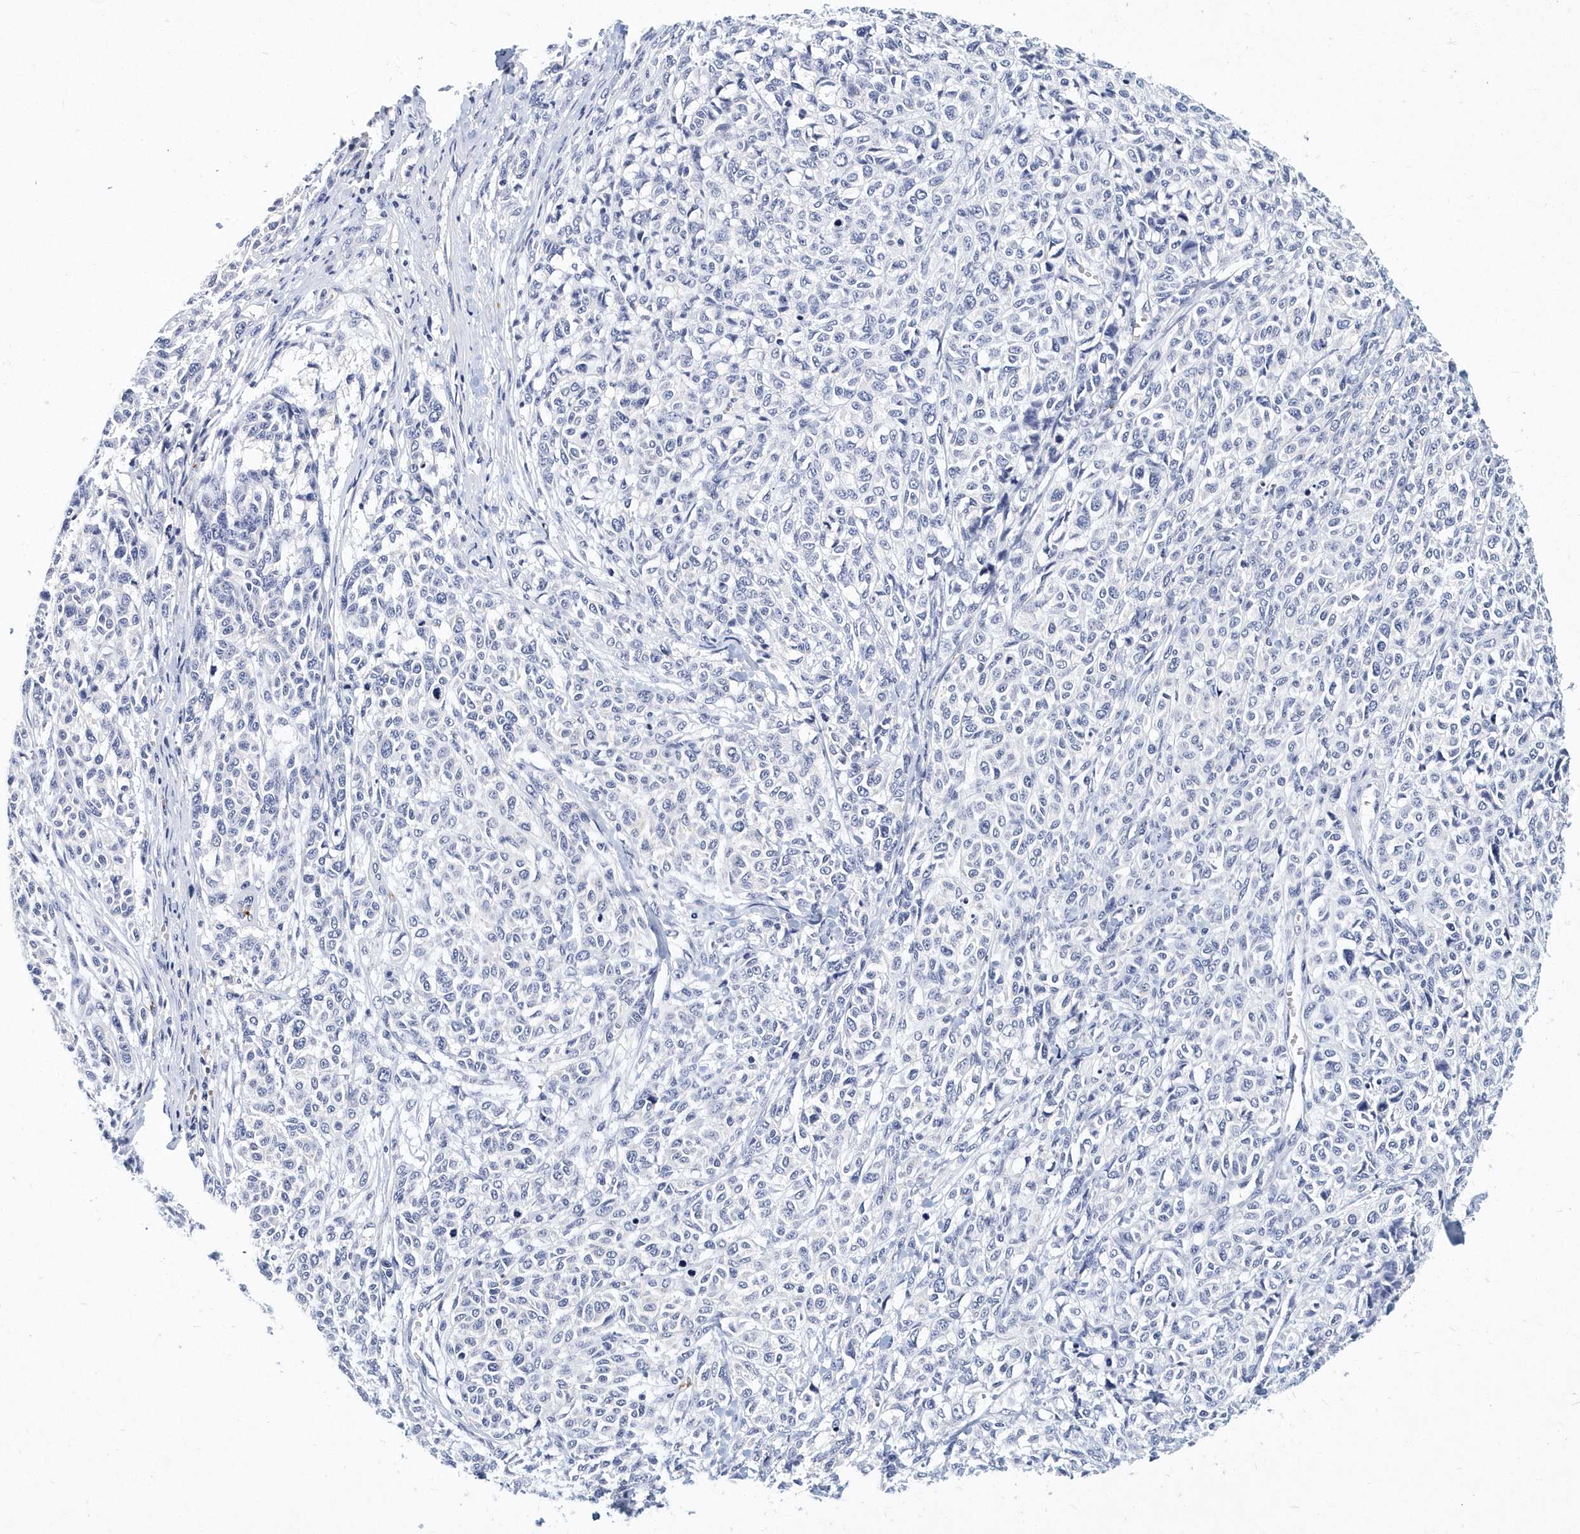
{"staining": {"intensity": "negative", "quantity": "none", "location": "none"}, "tissue": "melanoma", "cell_type": "Tumor cells", "image_type": "cancer", "snomed": [{"axis": "morphology", "description": "Malignant melanoma, NOS"}, {"axis": "topography", "description": "Skin"}], "caption": "The photomicrograph shows no significant positivity in tumor cells of melanoma.", "gene": "ITGA2B", "patient": {"sex": "male", "age": 49}}